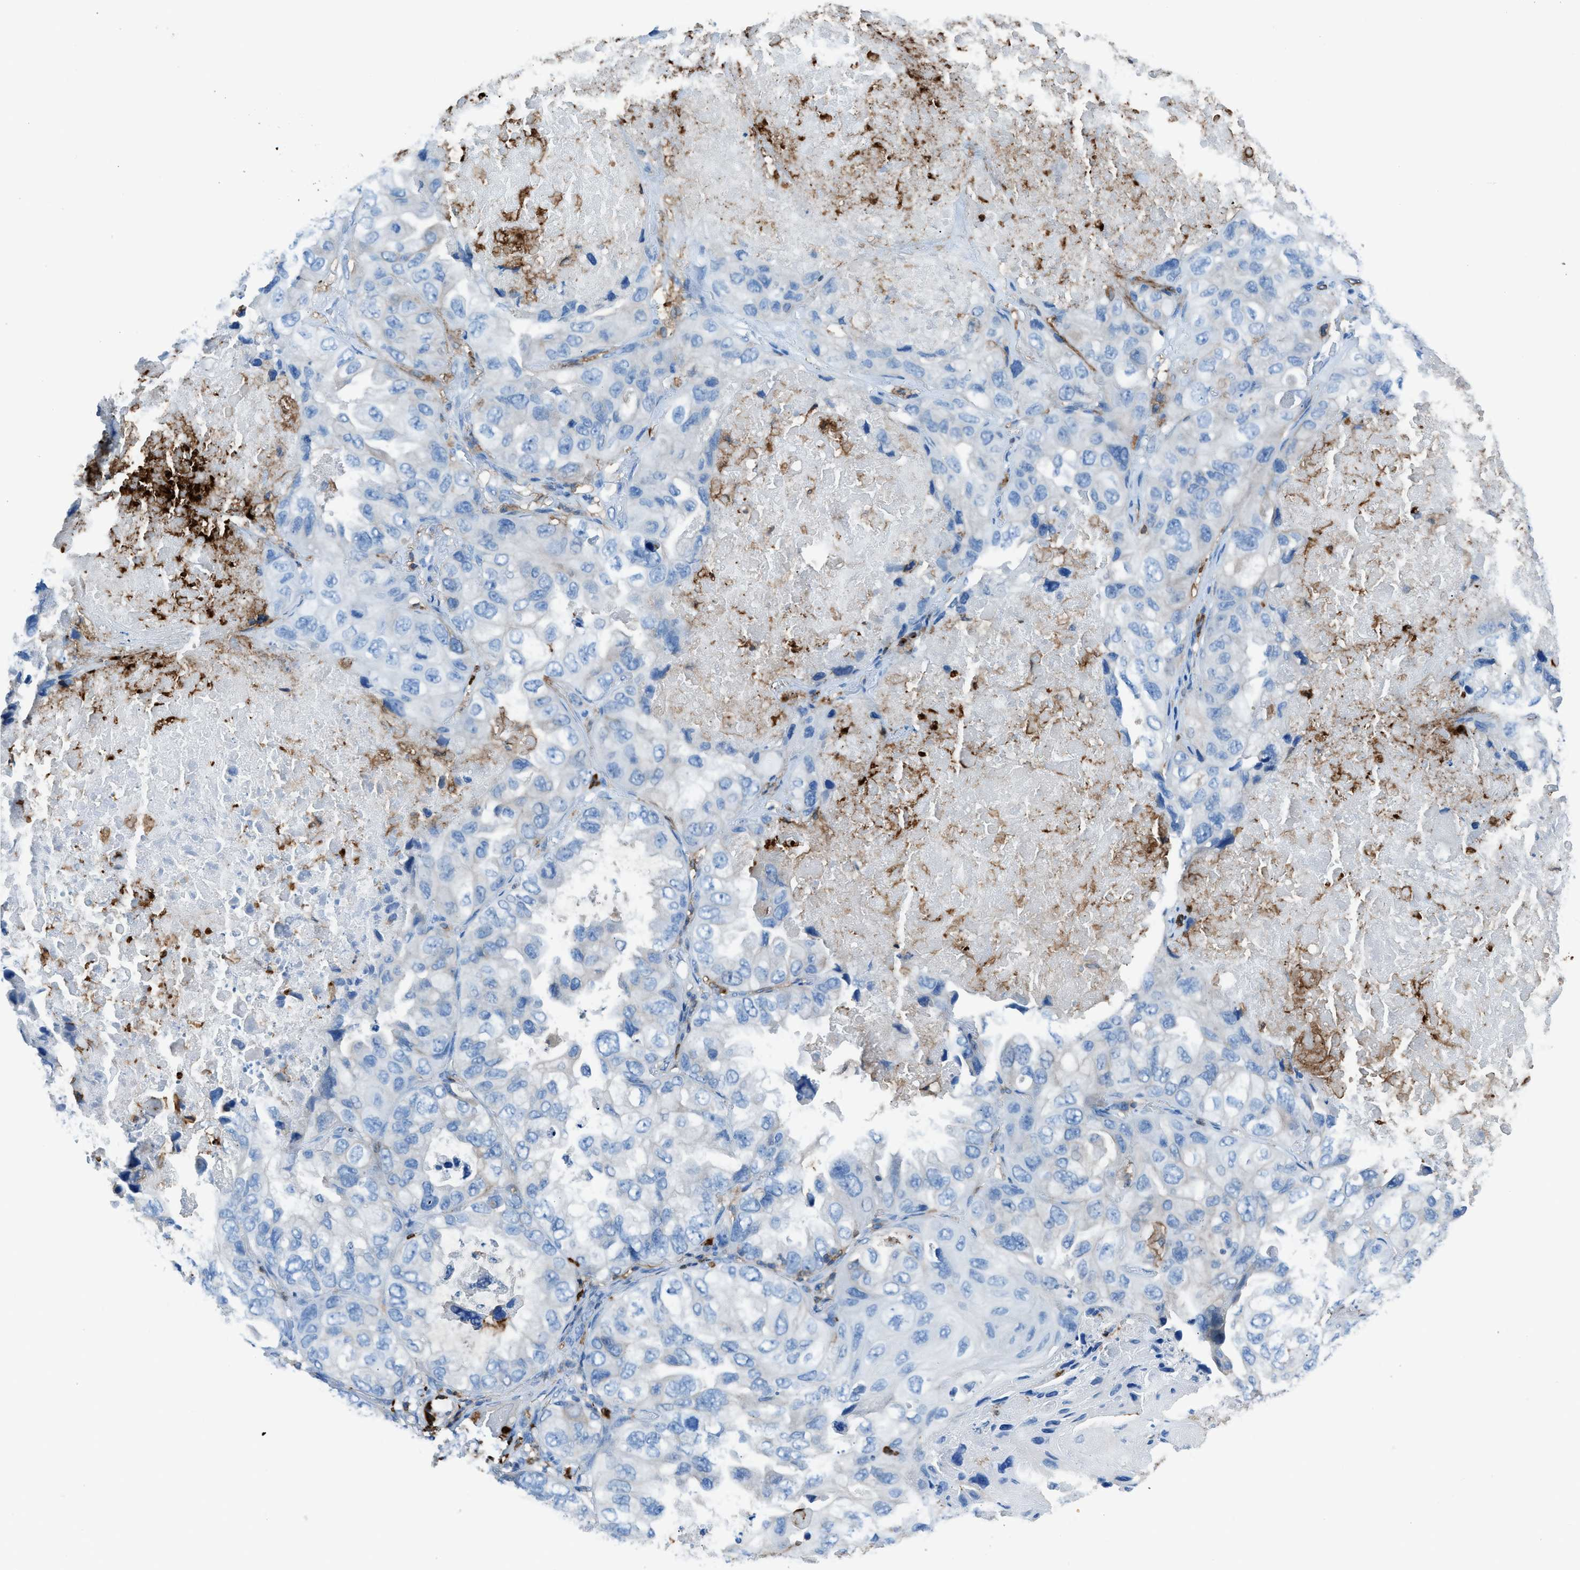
{"staining": {"intensity": "negative", "quantity": "none", "location": "none"}, "tissue": "lung cancer", "cell_type": "Tumor cells", "image_type": "cancer", "snomed": [{"axis": "morphology", "description": "Squamous cell carcinoma, NOS"}, {"axis": "topography", "description": "Lung"}], "caption": "Tumor cells are negative for brown protein staining in lung cancer.", "gene": "ITGB2", "patient": {"sex": "female", "age": 73}}